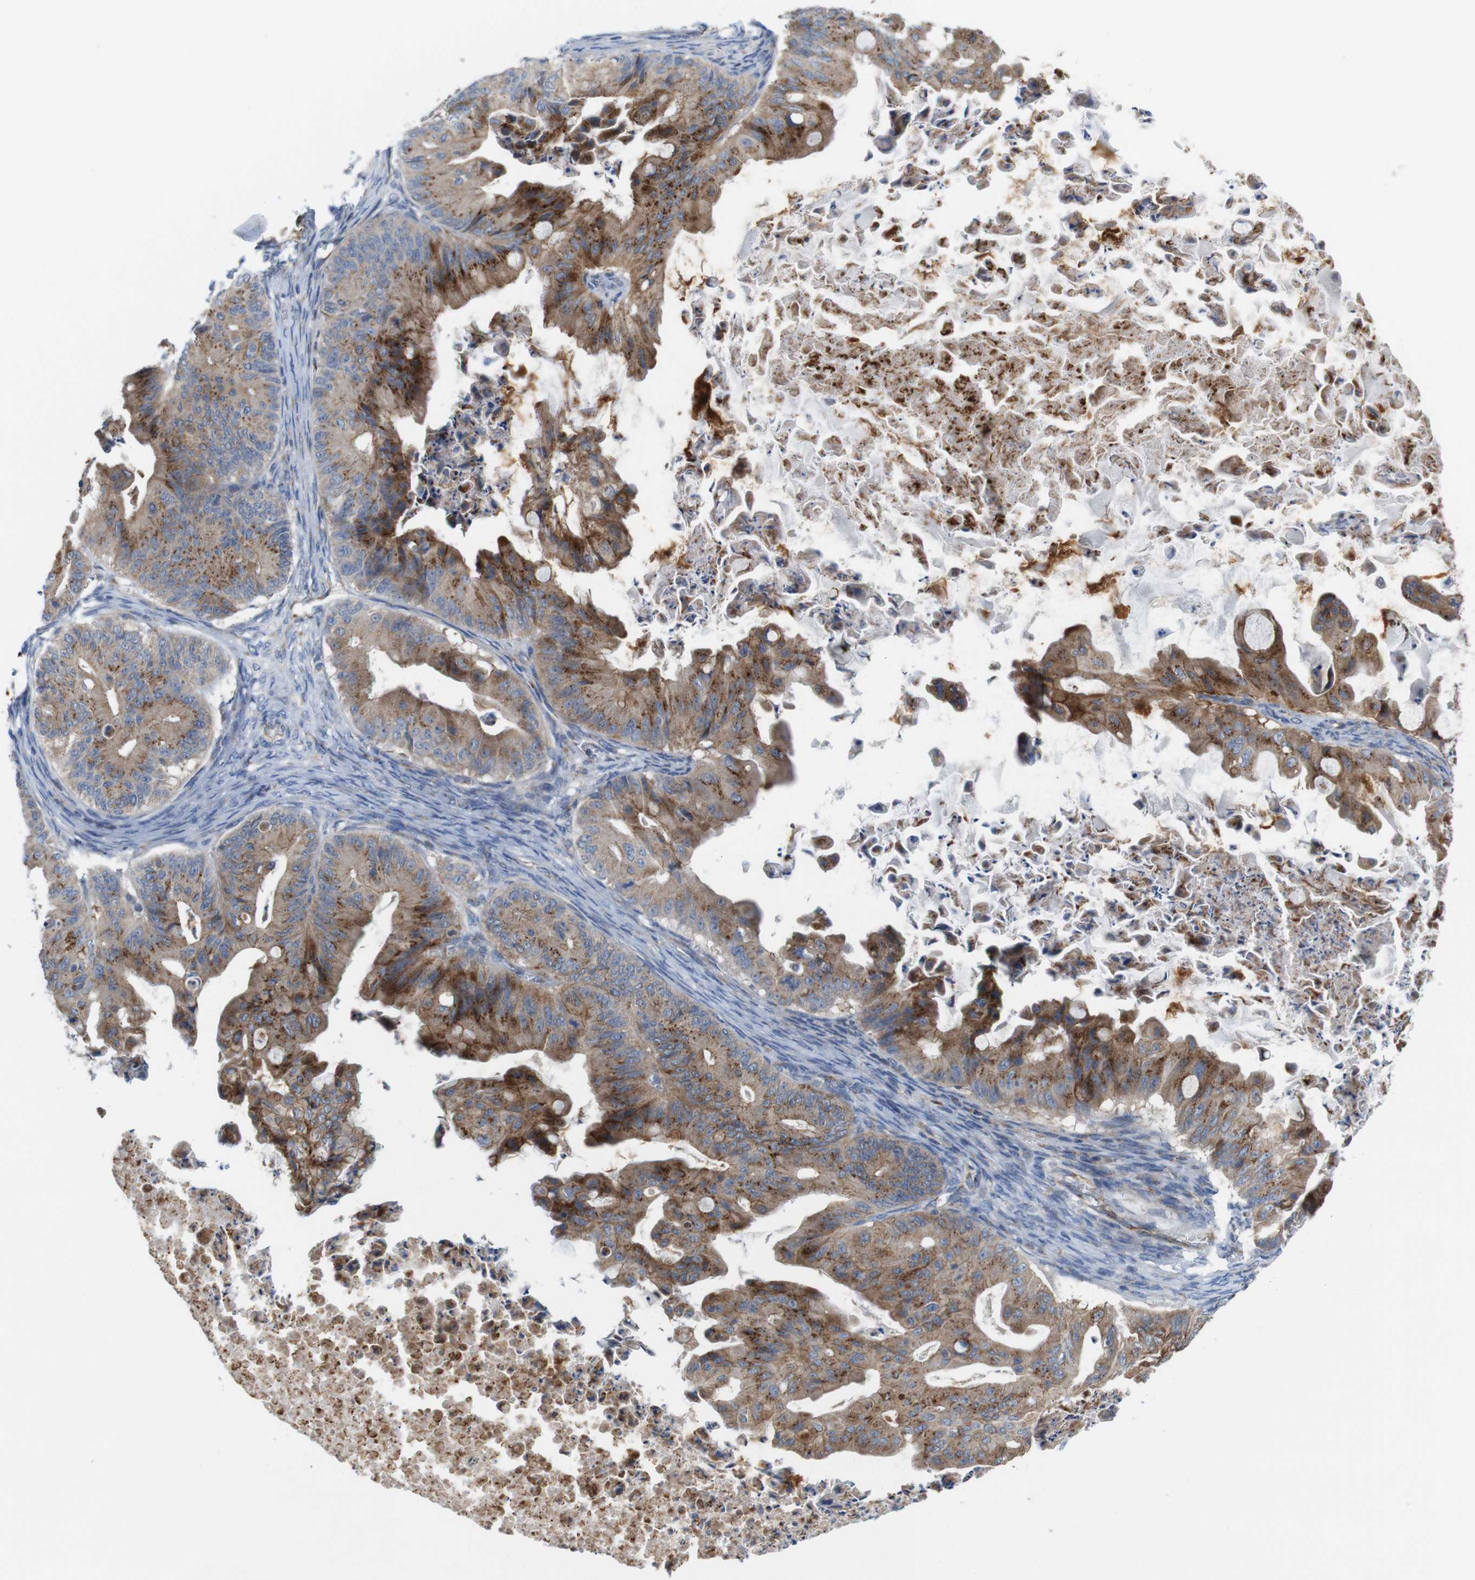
{"staining": {"intensity": "strong", "quantity": "25%-75%", "location": "cytoplasmic/membranous"}, "tissue": "ovarian cancer", "cell_type": "Tumor cells", "image_type": "cancer", "snomed": [{"axis": "morphology", "description": "Cystadenocarcinoma, mucinous, NOS"}, {"axis": "topography", "description": "Ovary"}], "caption": "Human ovarian mucinous cystadenocarcinoma stained with a protein marker shows strong staining in tumor cells.", "gene": "EFCAB14", "patient": {"sex": "female", "age": 37}}